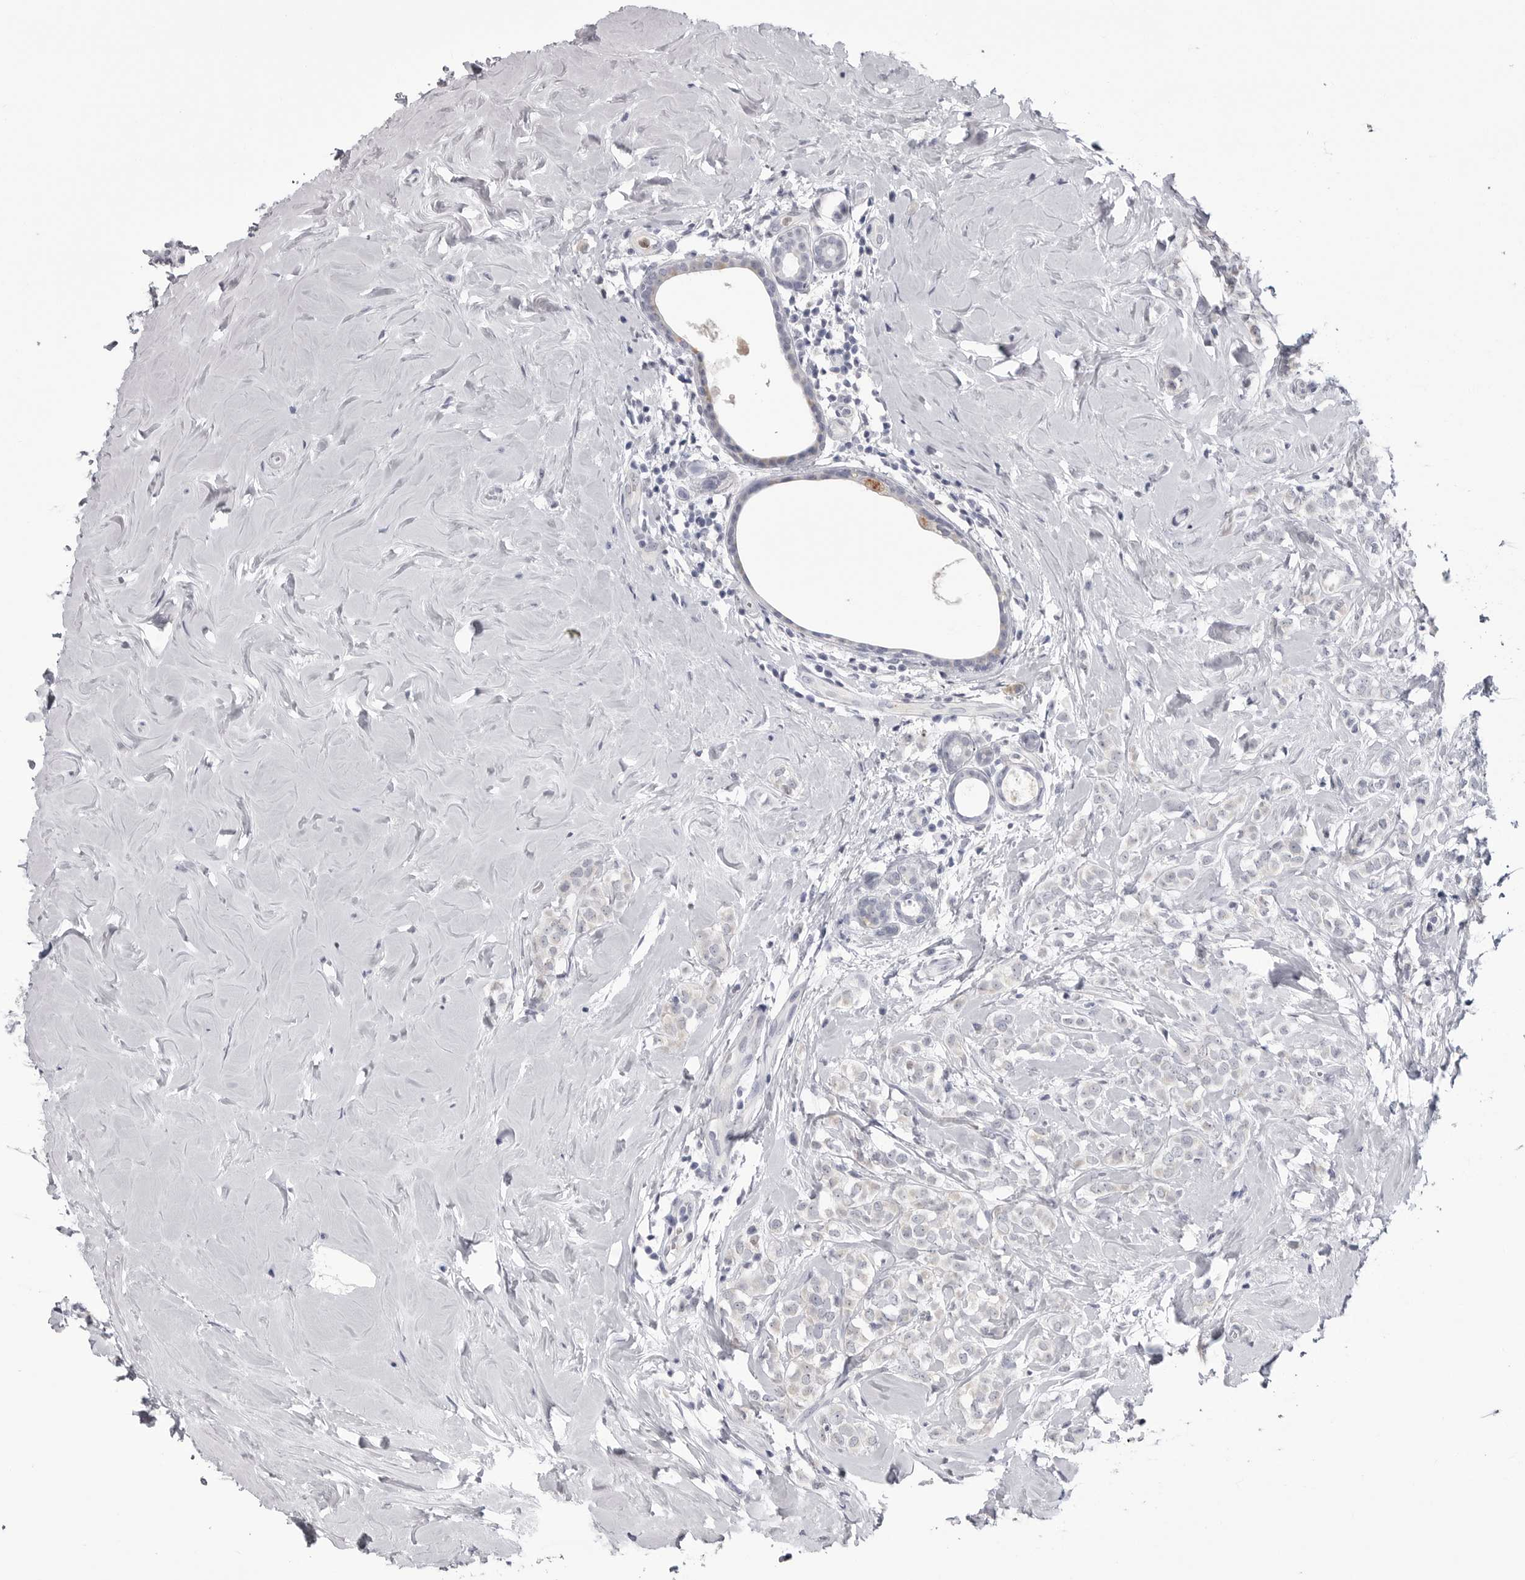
{"staining": {"intensity": "negative", "quantity": "none", "location": "none"}, "tissue": "breast cancer", "cell_type": "Tumor cells", "image_type": "cancer", "snomed": [{"axis": "morphology", "description": "Lobular carcinoma"}, {"axis": "topography", "description": "Breast"}], "caption": "There is no significant positivity in tumor cells of breast cancer (lobular carcinoma). Nuclei are stained in blue.", "gene": "STAP2", "patient": {"sex": "female", "age": 47}}